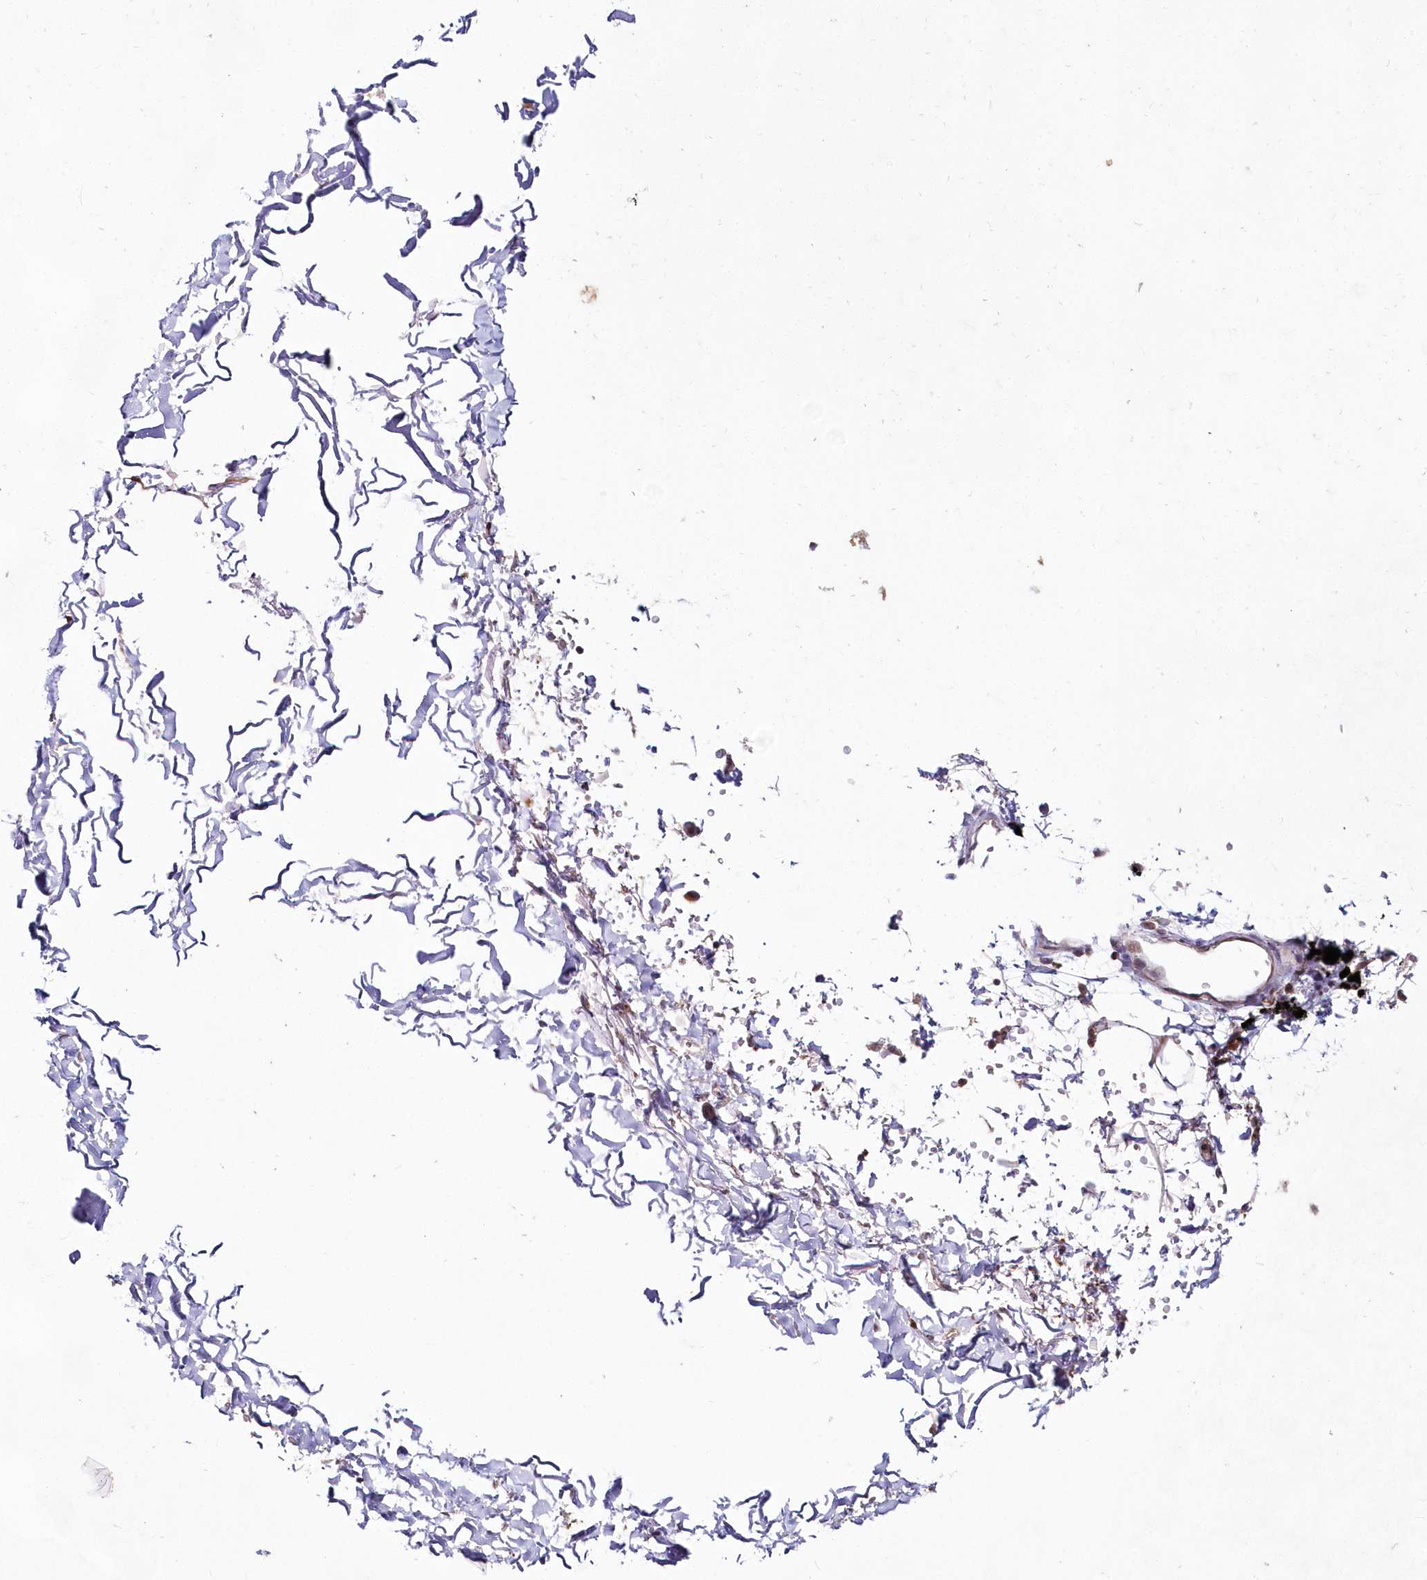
{"staining": {"intensity": "weak", "quantity": "25%-75%", "location": "cytoplasmic/membranous"}, "tissue": "adipose tissue", "cell_type": "Adipocytes", "image_type": "normal", "snomed": [{"axis": "morphology", "description": "Normal tissue, NOS"}, {"axis": "topography", "description": "Cartilage tissue"}, {"axis": "topography", "description": "Bronchus"}], "caption": "This photomicrograph demonstrates immunohistochemistry staining of normal adipose tissue, with low weak cytoplasmic/membranous positivity in about 25%-75% of adipocytes.", "gene": "IMPA1", "patient": {"sex": "female", "age": 73}}